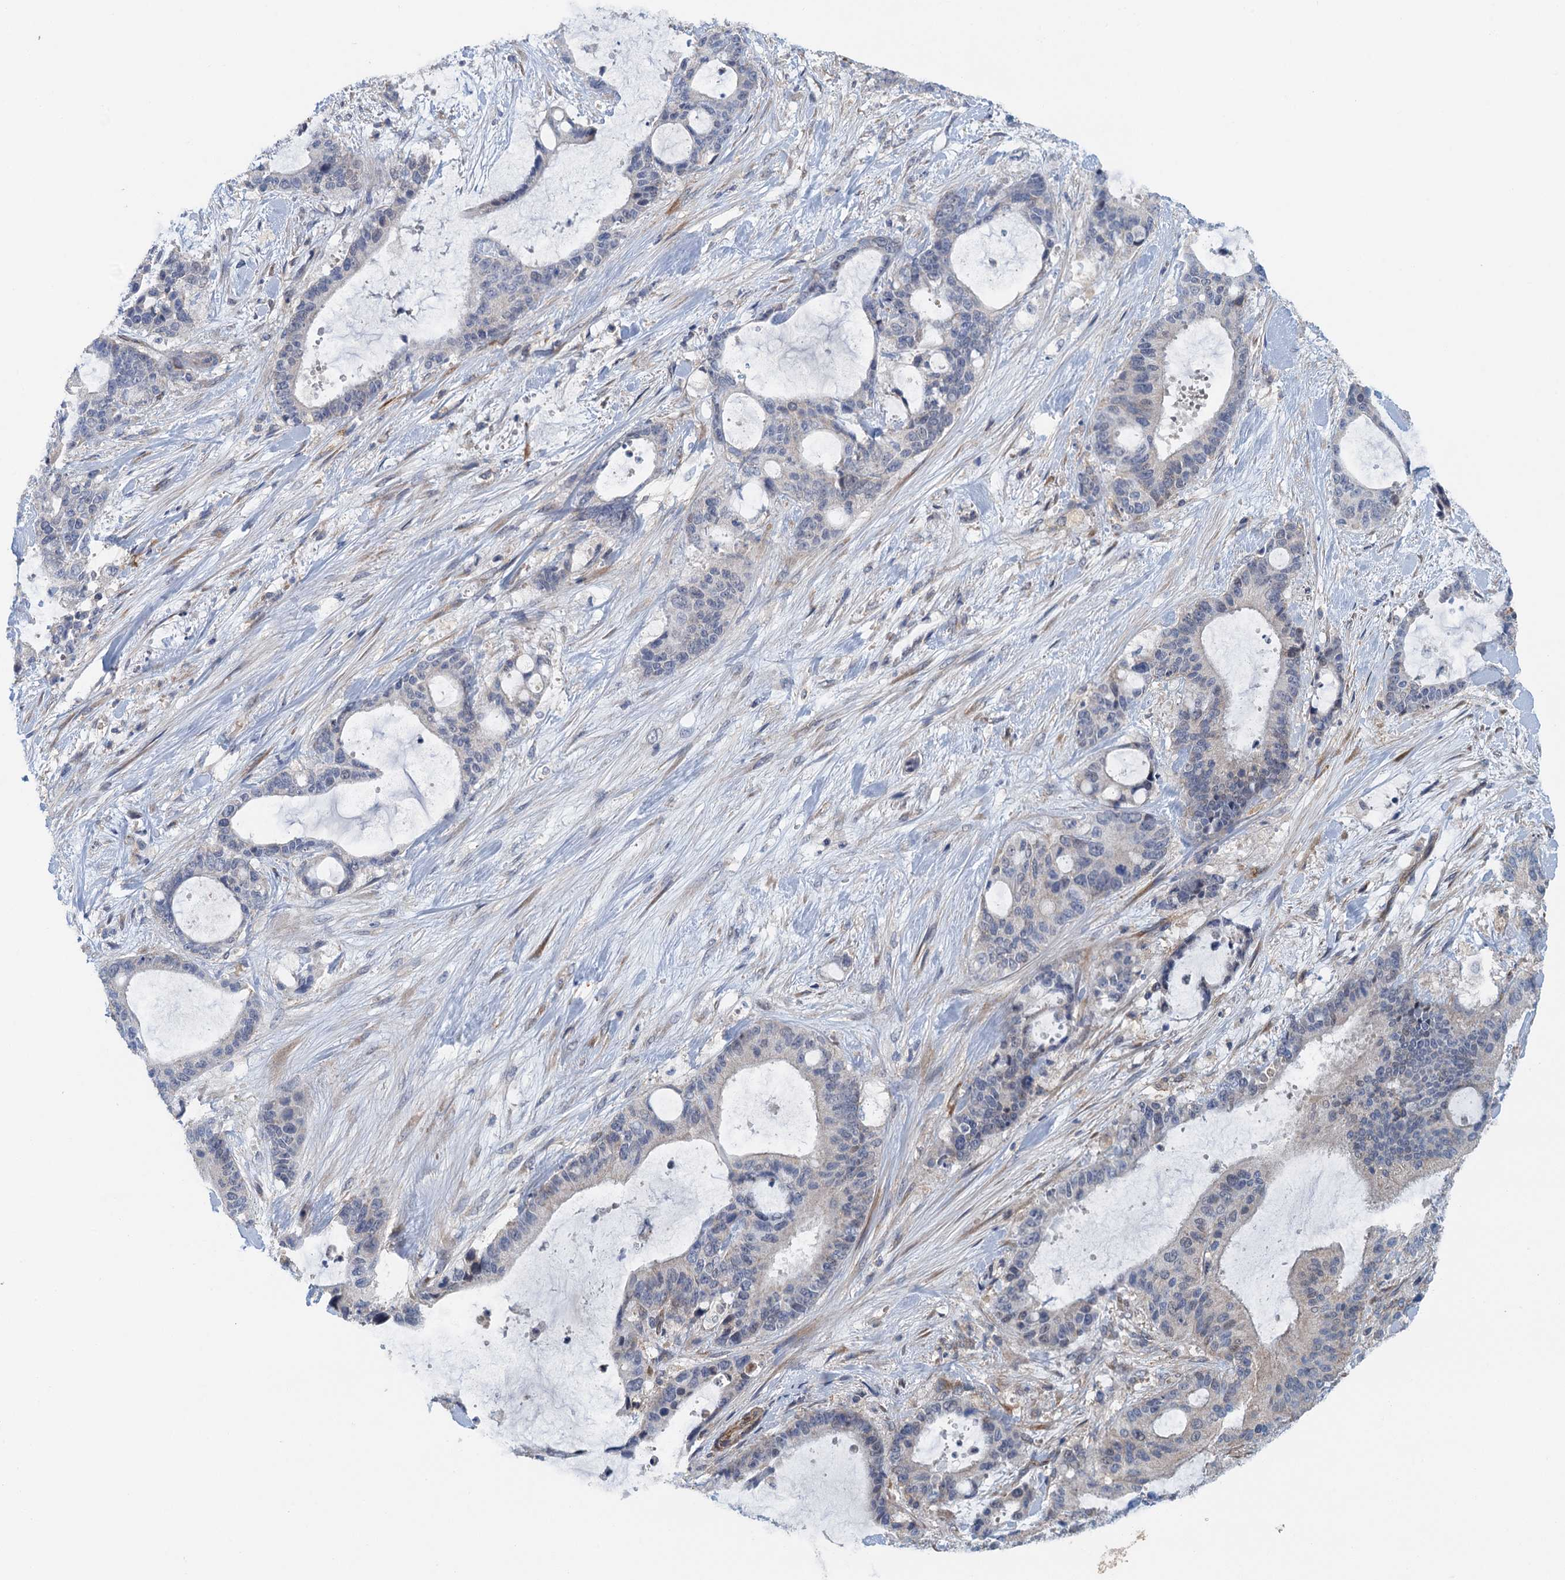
{"staining": {"intensity": "negative", "quantity": "none", "location": "none"}, "tissue": "liver cancer", "cell_type": "Tumor cells", "image_type": "cancer", "snomed": [{"axis": "morphology", "description": "Normal tissue, NOS"}, {"axis": "morphology", "description": "Cholangiocarcinoma"}, {"axis": "topography", "description": "Liver"}, {"axis": "topography", "description": "Peripheral nerve tissue"}], "caption": "Tumor cells show no significant staining in liver cancer.", "gene": "RSAD2", "patient": {"sex": "female", "age": 73}}